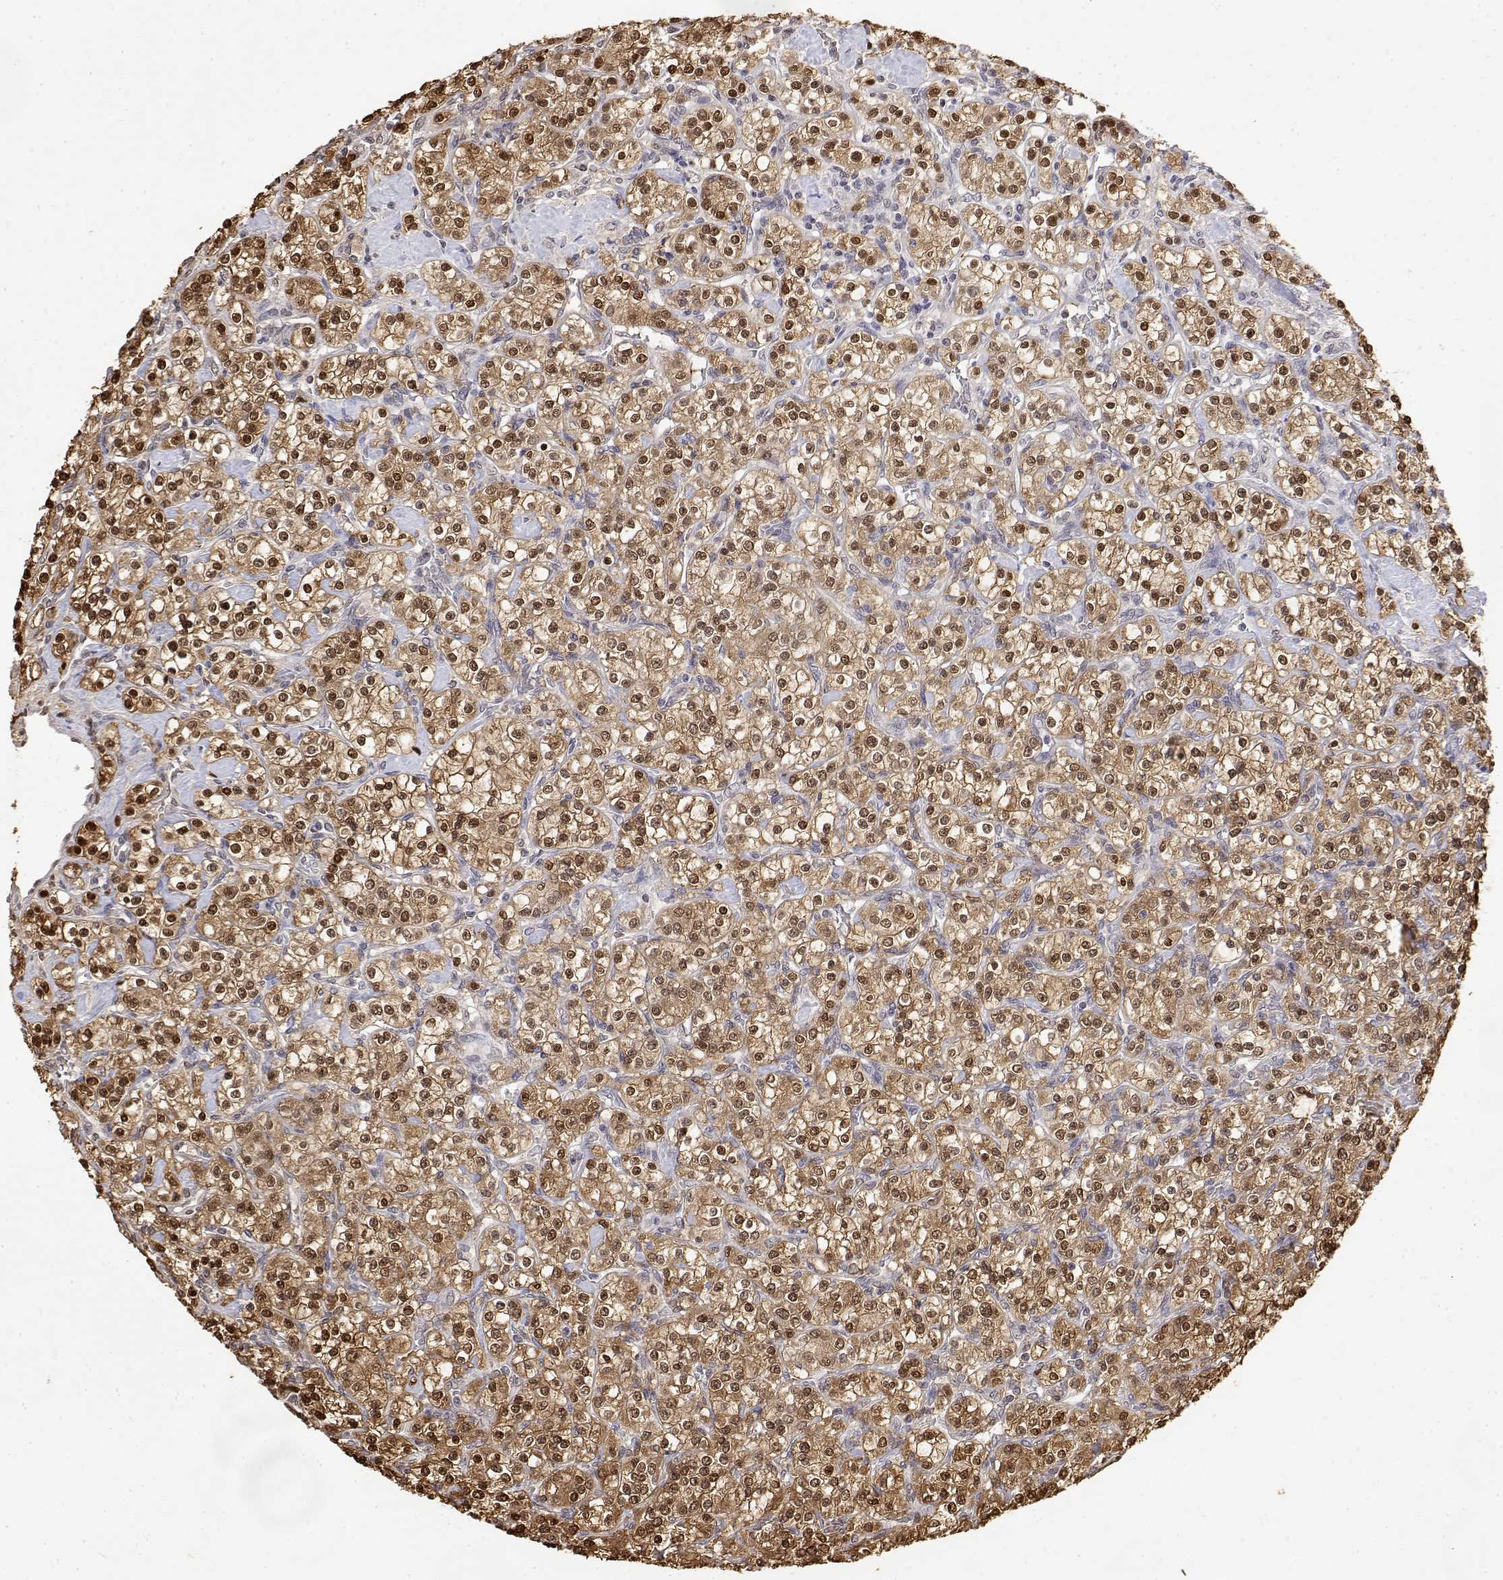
{"staining": {"intensity": "moderate", "quantity": ">75%", "location": "cytoplasmic/membranous,nuclear"}, "tissue": "renal cancer", "cell_type": "Tumor cells", "image_type": "cancer", "snomed": [{"axis": "morphology", "description": "Adenocarcinoma, NOS"}, {"axis": "topography", "description": "Kidney"}], "caption": "Moderate cytoplasmic/membranous and nuclear protein positivity is appreciated in about >75% of tumor cells in renal adenocarcinoma.", "gene": "TPI1", "patient": {"sex": "male", "age": 77}}